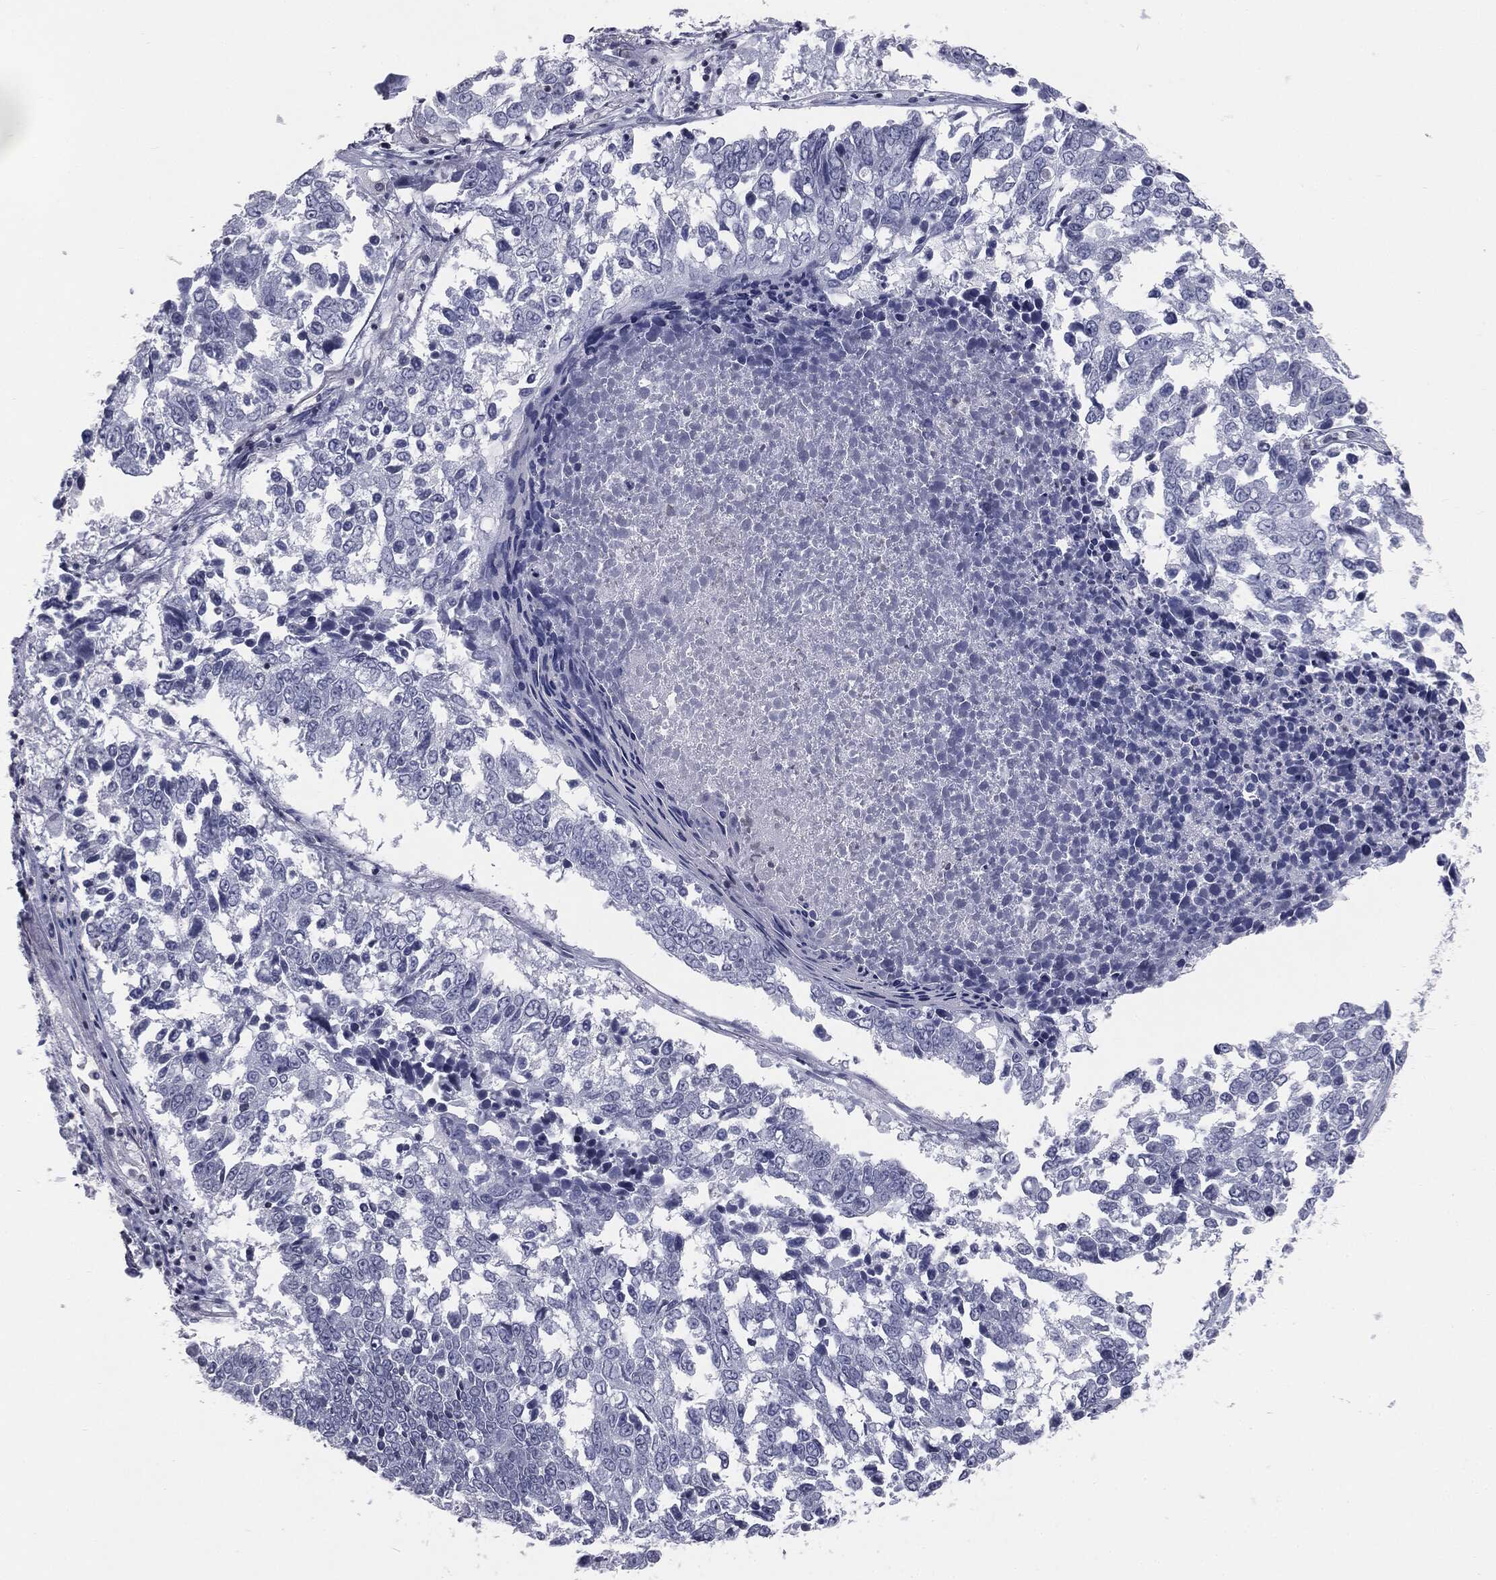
{"staining": {"intensity": "negative", "quantity": "none", "location": "none"}, "tissue": "lung cancer", "cell_type": "Tumor cells", "image_type": "cancer", "snomed": [{"axis": "morphology", "description": "Squamous cell carcinoma, NOS"}, {"axis": "topography", "description": "Lung"}], "caption": "Tumor cells show no significant protein staining in squamous cell carcinoma (lung).", "gene": "ALDOB", "patient": {"sex": "male", "age": 82}}